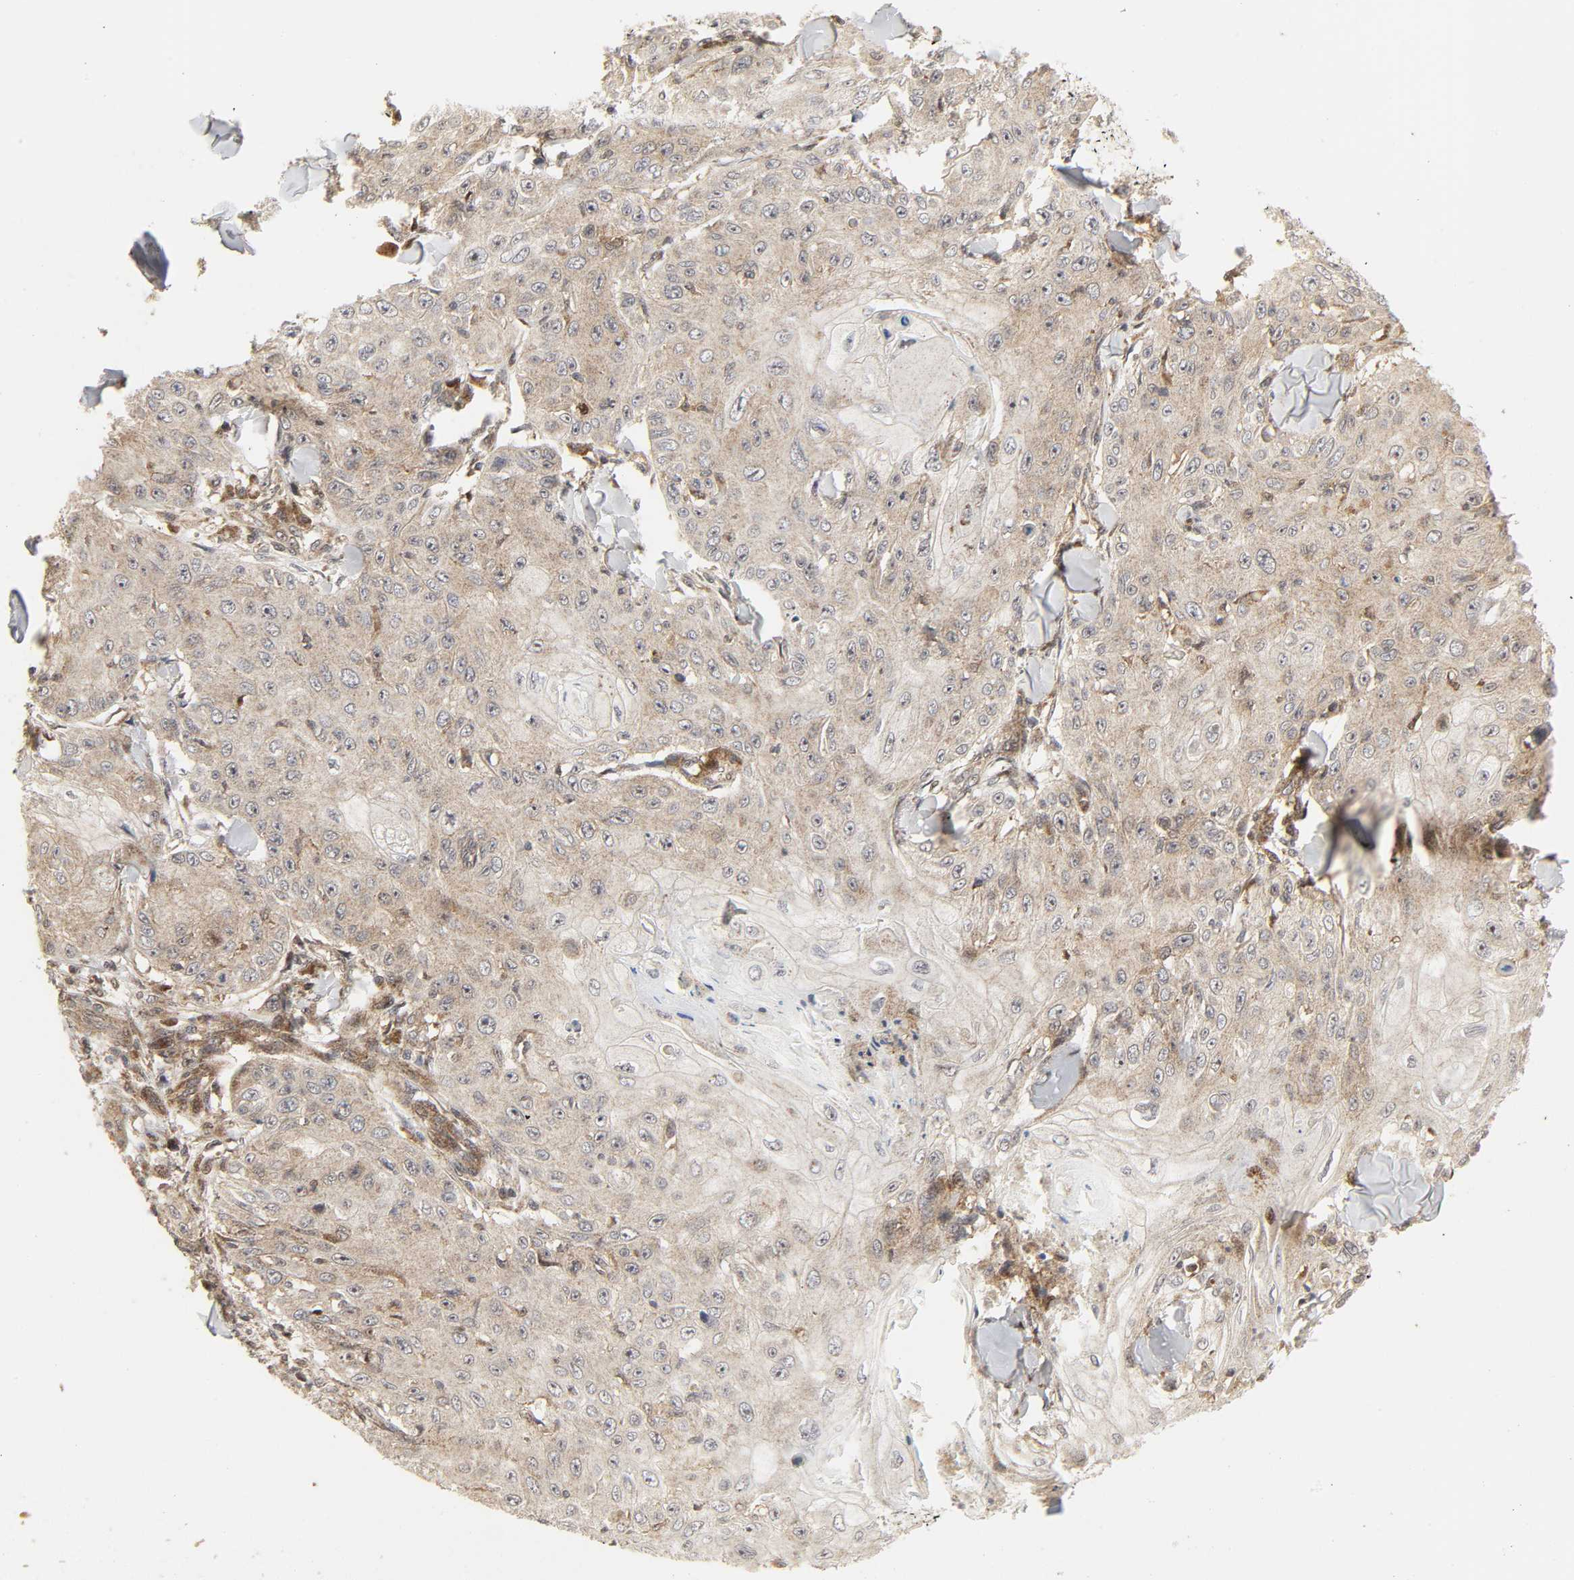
{"staining": {"intensity": "moderate", "quantity": ">75%", "location": "cytoplasmic/membranous"}, "tissue": "skin cancer", "cell_type": "Tumor cells", "image_type": "cancer", "snomed": [{"axis": "morphology", "description": "Squamous cell carcinoma, NOS"}, {"axis": "topography", "description": "Skin"}], "caption": "DAB immunohistochemical staining of skin squamous cell carcinoma demonstrates moderate cytoplasmic/membranous protein positivity in about >75% of tumor cells.", "gene": "CHUK", "patient": {"sex": "male", "age": 86}}